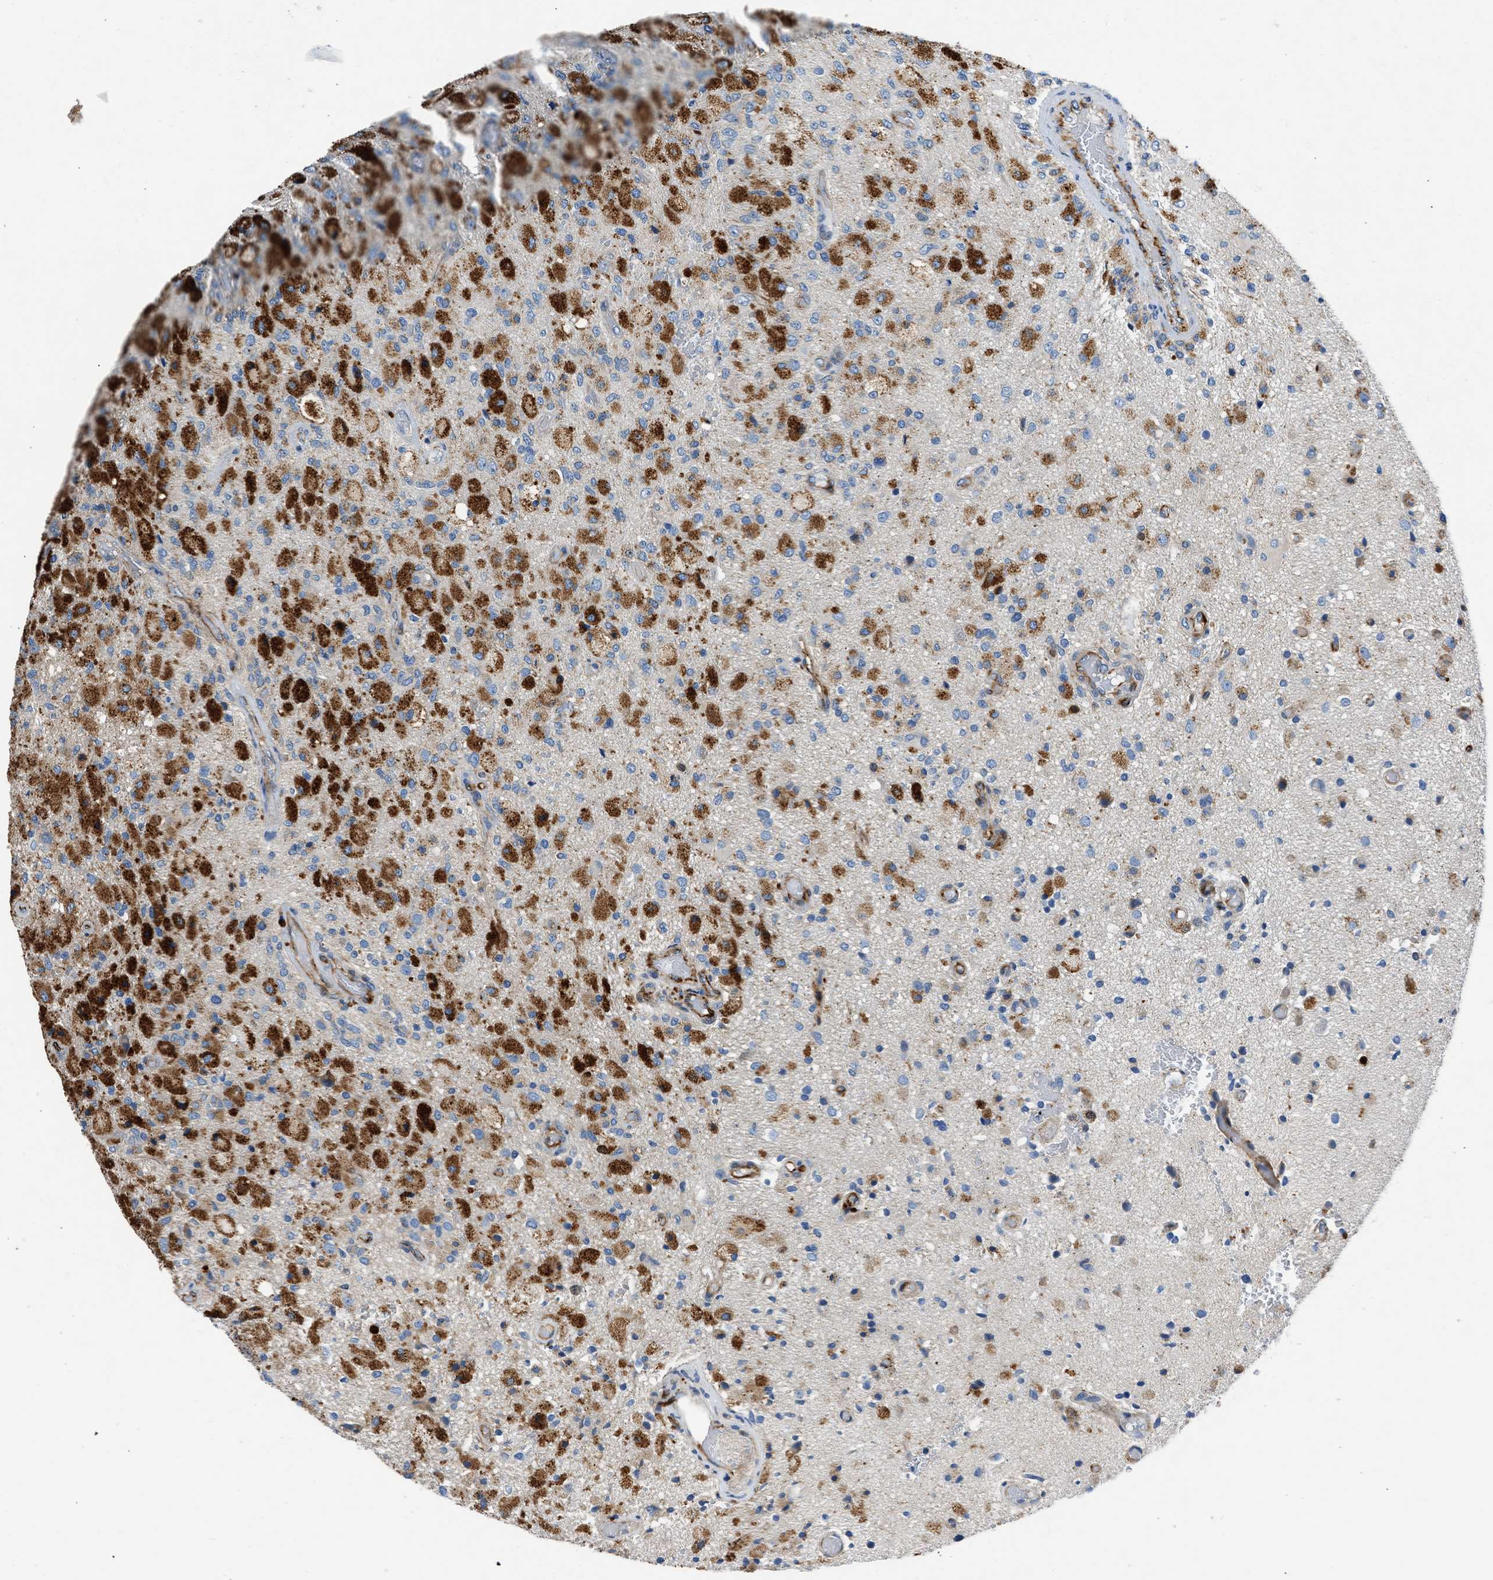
{"staining": {"intensity": "strong", "quantity": "25%-75%", "location": "cytoplasmic/membranous"}, "tissue": "glioma", "cell_type": "Tumor cells", "image_type": "cancer", "snomed": [{"axis": "morphology", "description": "Normal tissue, NOS"}, {"axis": "morphology", "description": "Glioma, malignant, High grade"}, {"axis": "topography", "description": "Cerebral cortex"}], "caption": "High-magnification brightfield microscopy of glioma stained with DAB (3,3'-diaminobenzidine) (brown) and counterstained with hematoxylin (blue). tumor cells exhibit strong cytoplasmic/membranous positivity is seen in about25%-75% of cells.", "gene": "ULK4", "patient": {"sex": "male", "age": 77}}